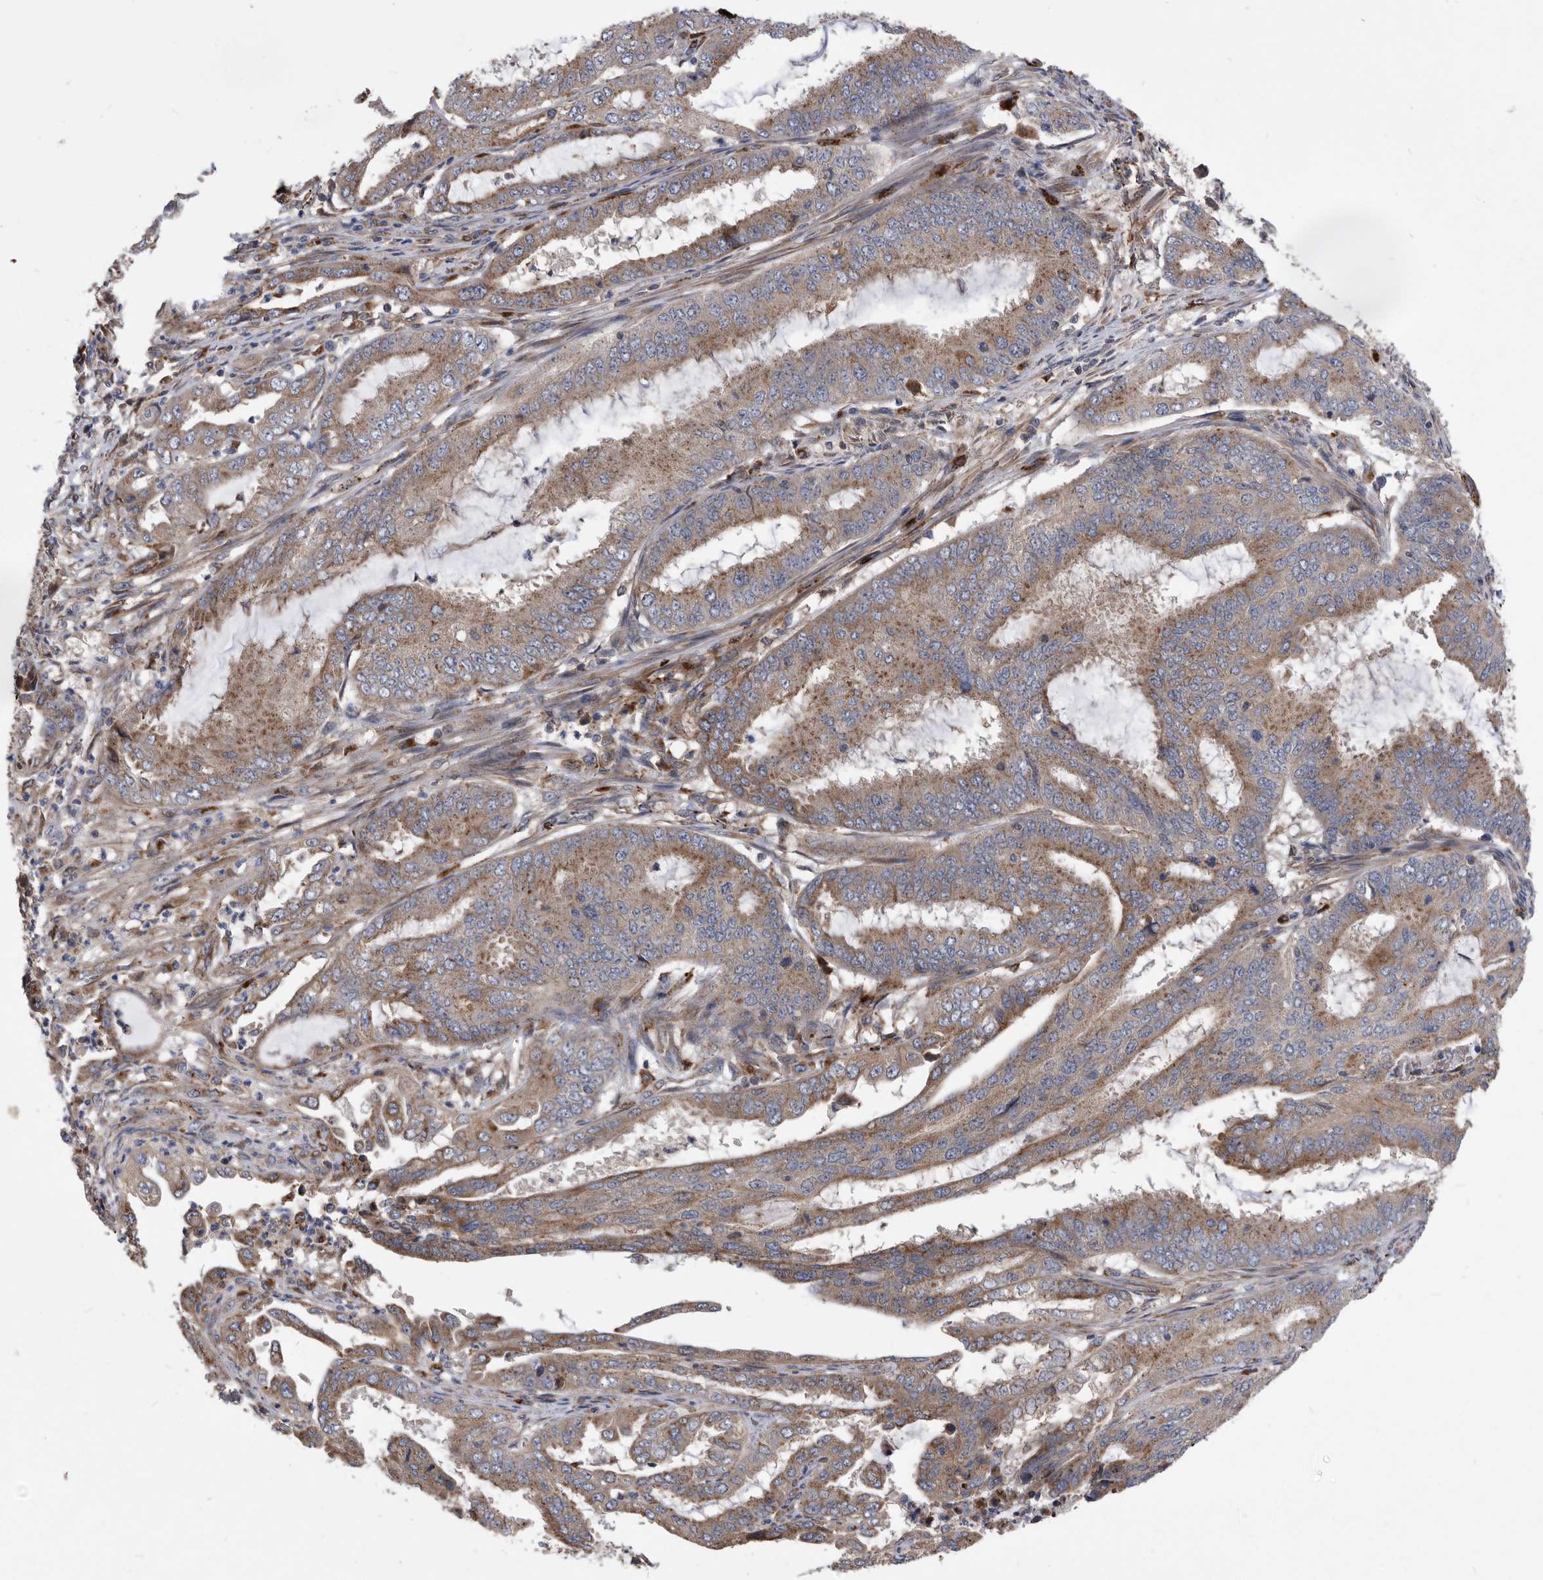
{"staining": {"intensity": "moderate", "quantity": ">75%", "location": "cytoplasmic/membranous"}, "tissue": "endometrial cancer", "cell_type": "Tumor cells", "image_type": "cancer", "snomed": [{"axis": "morphology", "description": "Adenocarcinoma, NOS"}, {"axis": "topography", "description": "Endometrium"}], "caption": "An IHC image of neoplastic tissue is shown. Protein staining in brown shows moderate cytoplasmic/membranous positivity in adenocarcinoma (endometrial) within tumor cells.", "gene": "BAIAP3", "patient": {"sex": "female", "age": 51}}